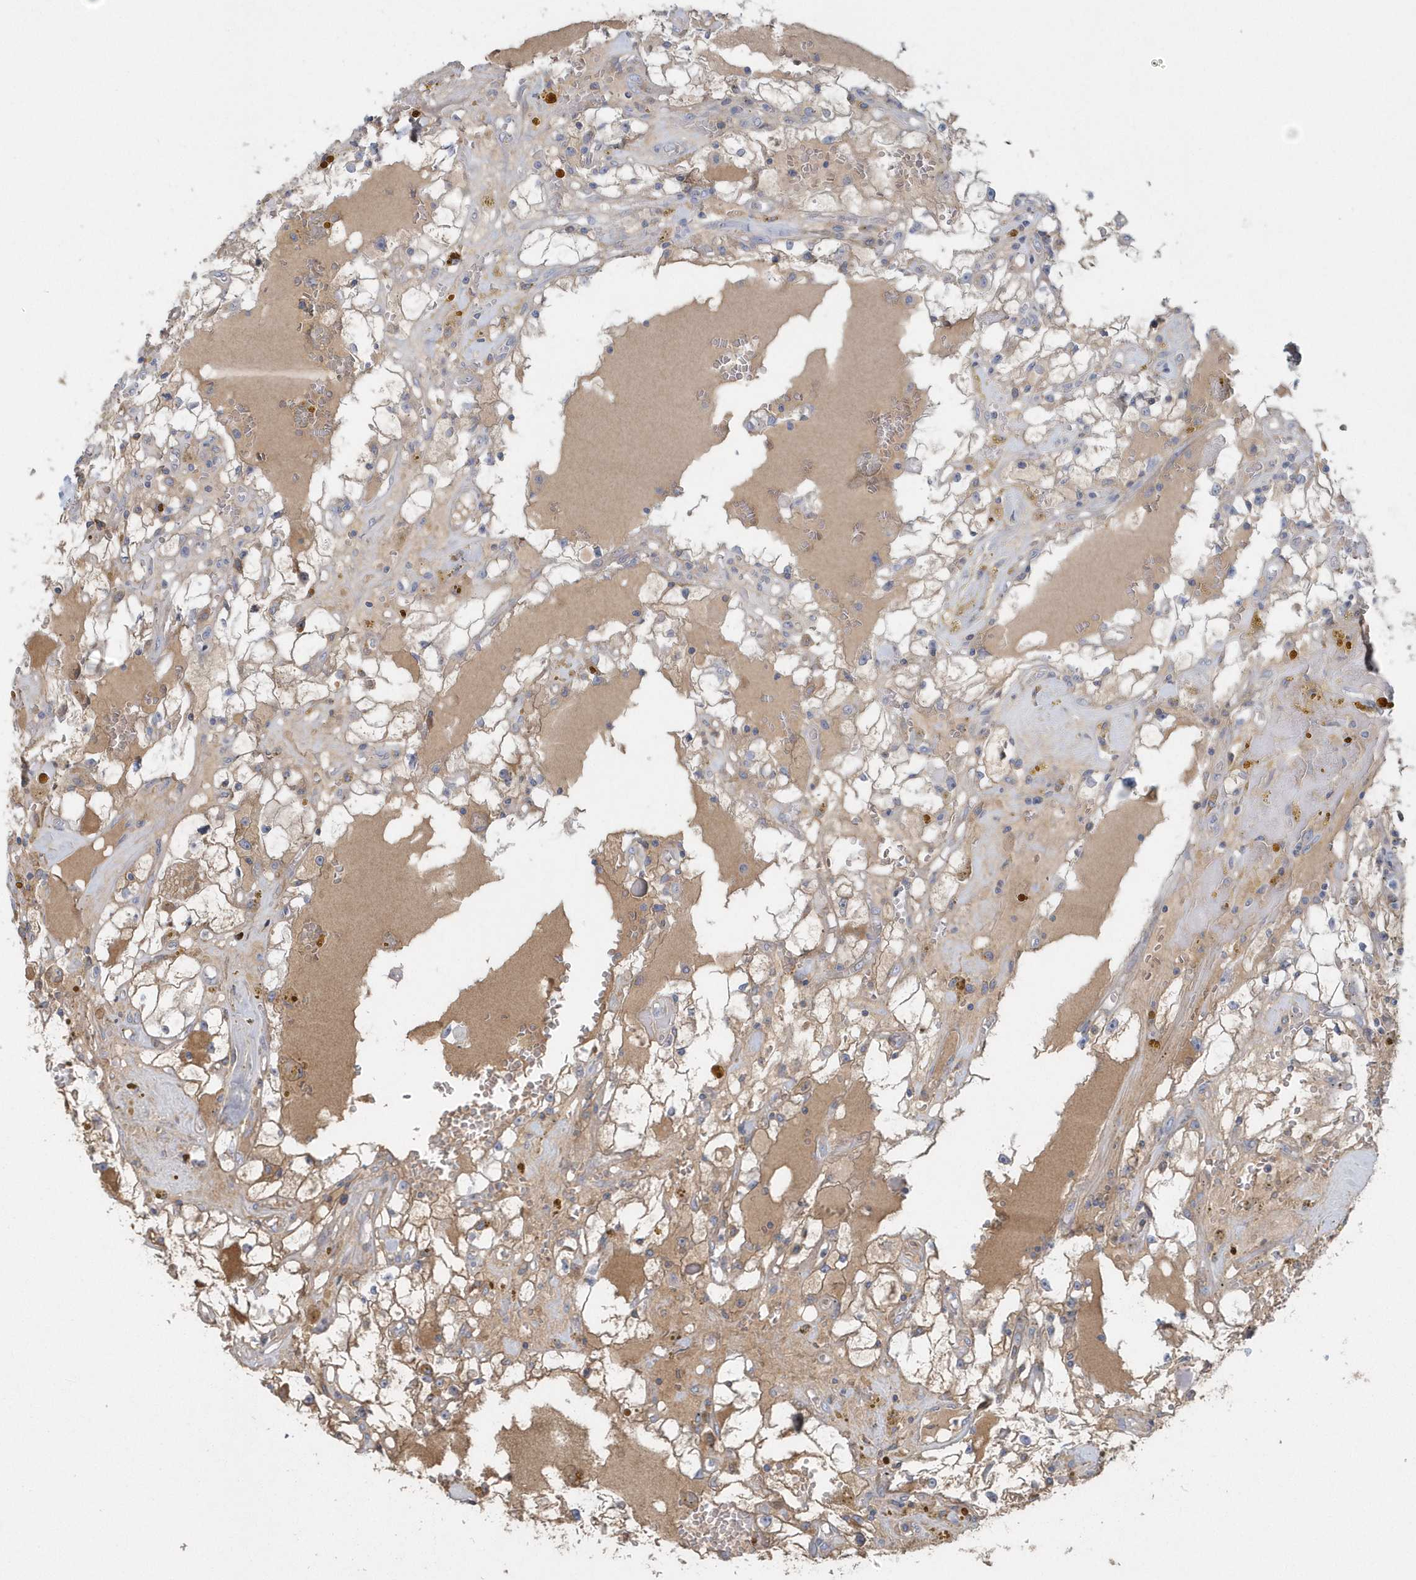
{"staining": {"intensity": "weak", "quantity": "25%-75%", "location": "cytoplasmic/membranous"}, "tissue": "renal cancer", "cell_type": "Tumor cells", "image_type": "cancer", "snomed": [{"axis": "morphology", "description": "Adenocarcinoma, NOS"}, {"axis": "topography", "description": "Kidney"}], "caption": "Immunohistochemistry (IHC) of human renal cancer demonstrates low levels of weak cytoplasmic/membranous expression in approximately 25%-75% of tumor cells. Using DAB (3,3'-diaminobenzidine) (brown) and hematoxylin (blue) stains, captured at high magnification using brightfield microscopy.", "gene": "SPATA18", "patient": {"sex": "male", "age": 56}}